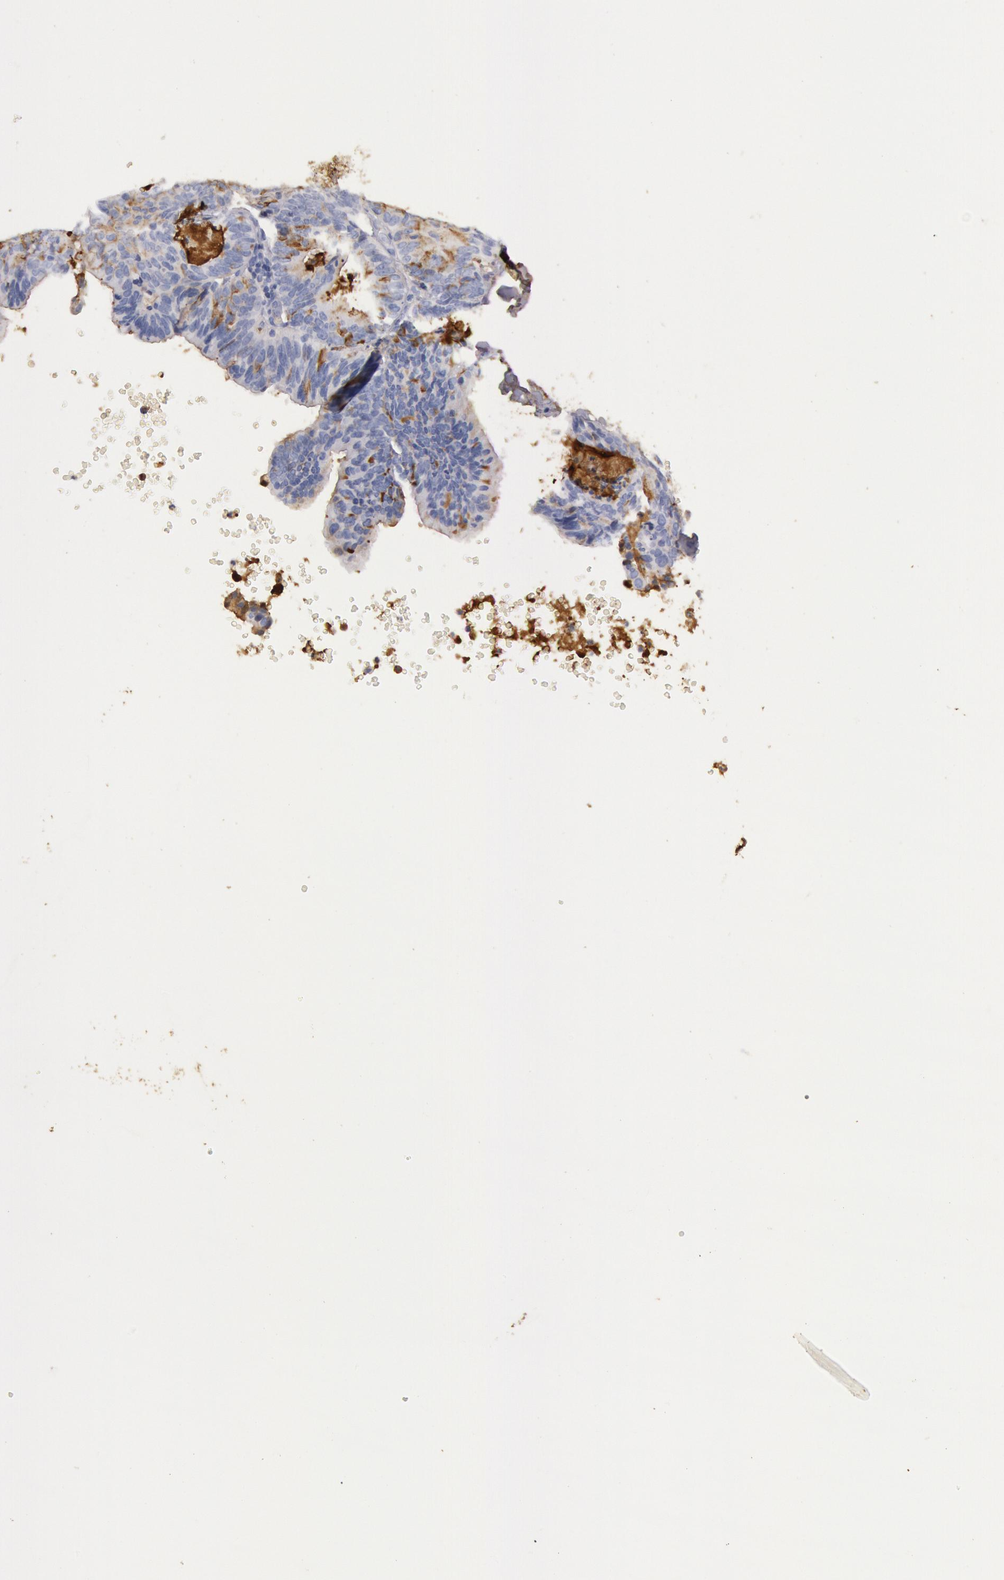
{"staining": {"intensity": "negative", "quantity": "none", "location": "none"}, "tissue": "ovarian cancer", "cell_type": "Tumor cells", "image_type": "cancer", "snomed": [{"axis": "morphology", "description": "Carcinoma, endometroid"}, {"axis": "topography", "description": "Ovary"}], "caption": "Tumor cells are negative for brown protein staining in endometroid carcinoma (ovarian). Brightfield microscopy of IHC stained with DAB (brown) and hematoxylin (blue), captured at high magnification.", "gene": "IGHA1", "patient": {"sex": "female", "age": 52}}